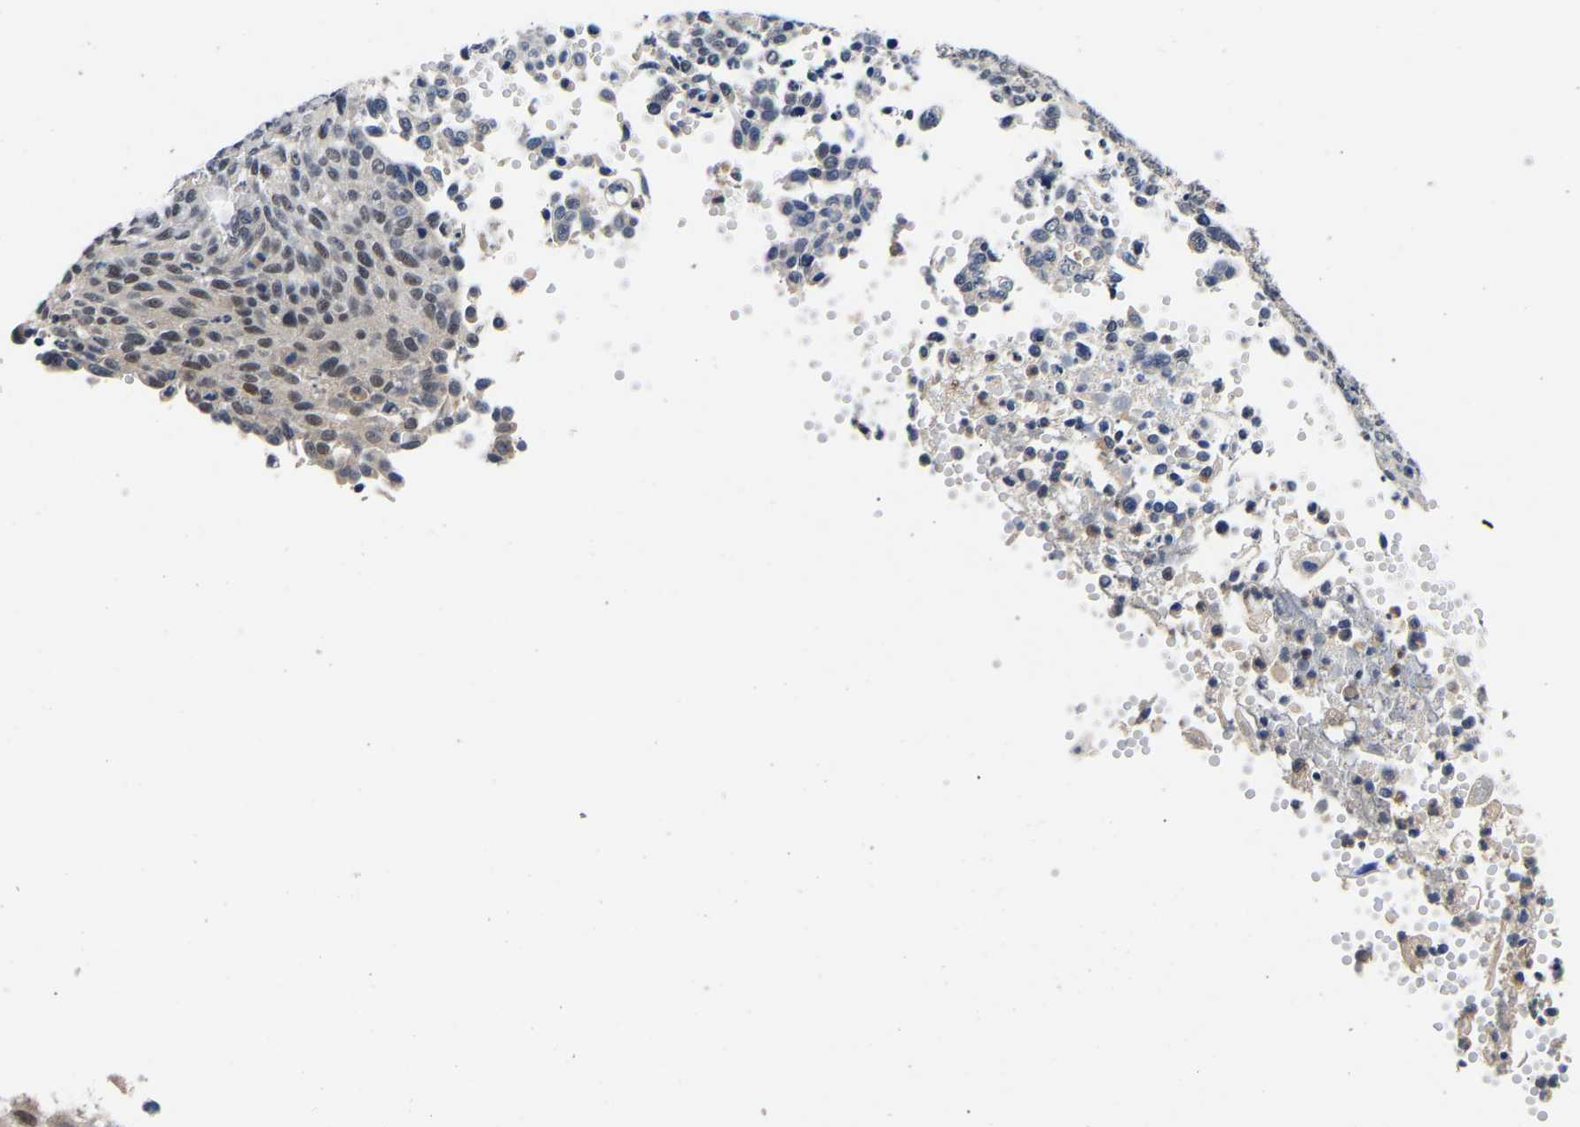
{"staining": {"intensity": "moderate", "quantity": "<25%", "location": "nuclear"}, "tissue": "cervical cancer", "cell_type": "Tumor cells", "image_type": "cancer", "snomed": [{"axis": "morphology", "description": "Squamous cell carcinoma, NOS"}, {"axis": "topography", "description": "Cervix"}], "caption": "Cervical squamous cell carcinoma was stained to show a protein in brown. There is low levels of moderate nuclear expression in about <25% of tumor cells.", "gene": "METTL16", "patient": {"sex": "female", "age": 70}}